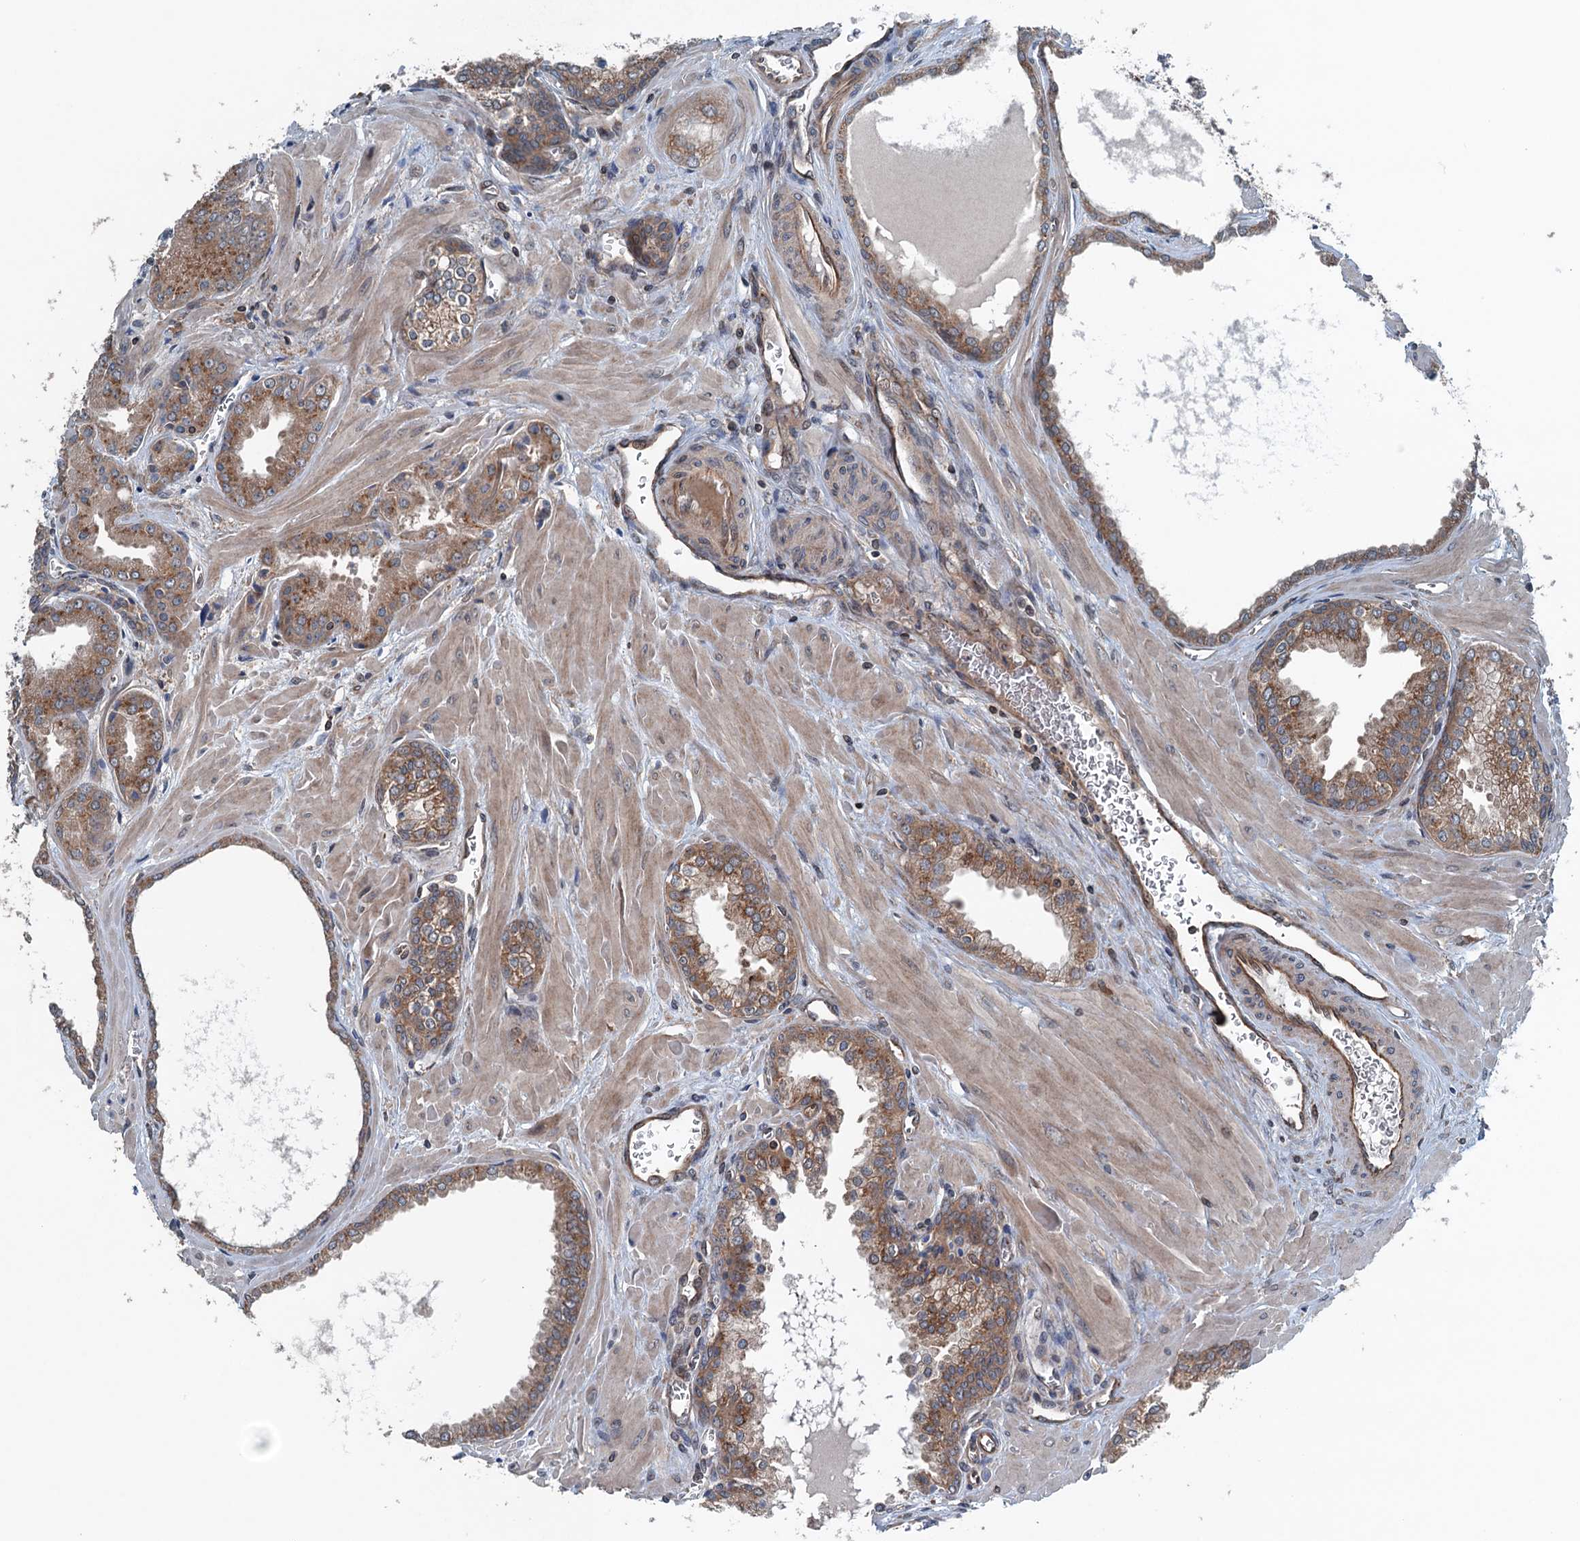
{"staining": {"intensity": "moderate", "quantity": ">75%", "location": "cytoplasmic/membranous"}, "tissue": "prostate cancer", "cell_type": "Tumor cells", "image_type": "cancer", "snomed": [{"axis": "morphology", "description": "Adenocarcinoma, Low grade"}, {"axis": "topography", "description": "Prostate"}], "caption": "Immunohistochemical staining of human prostate adenocarcinoma (low-grade) exhibits medium levels of moderate cytoplasmic/membranous expression in about >75% of tumor cells.", "gene": "TRAPPC8", "patient": {"sex": "male", "age": 67}}